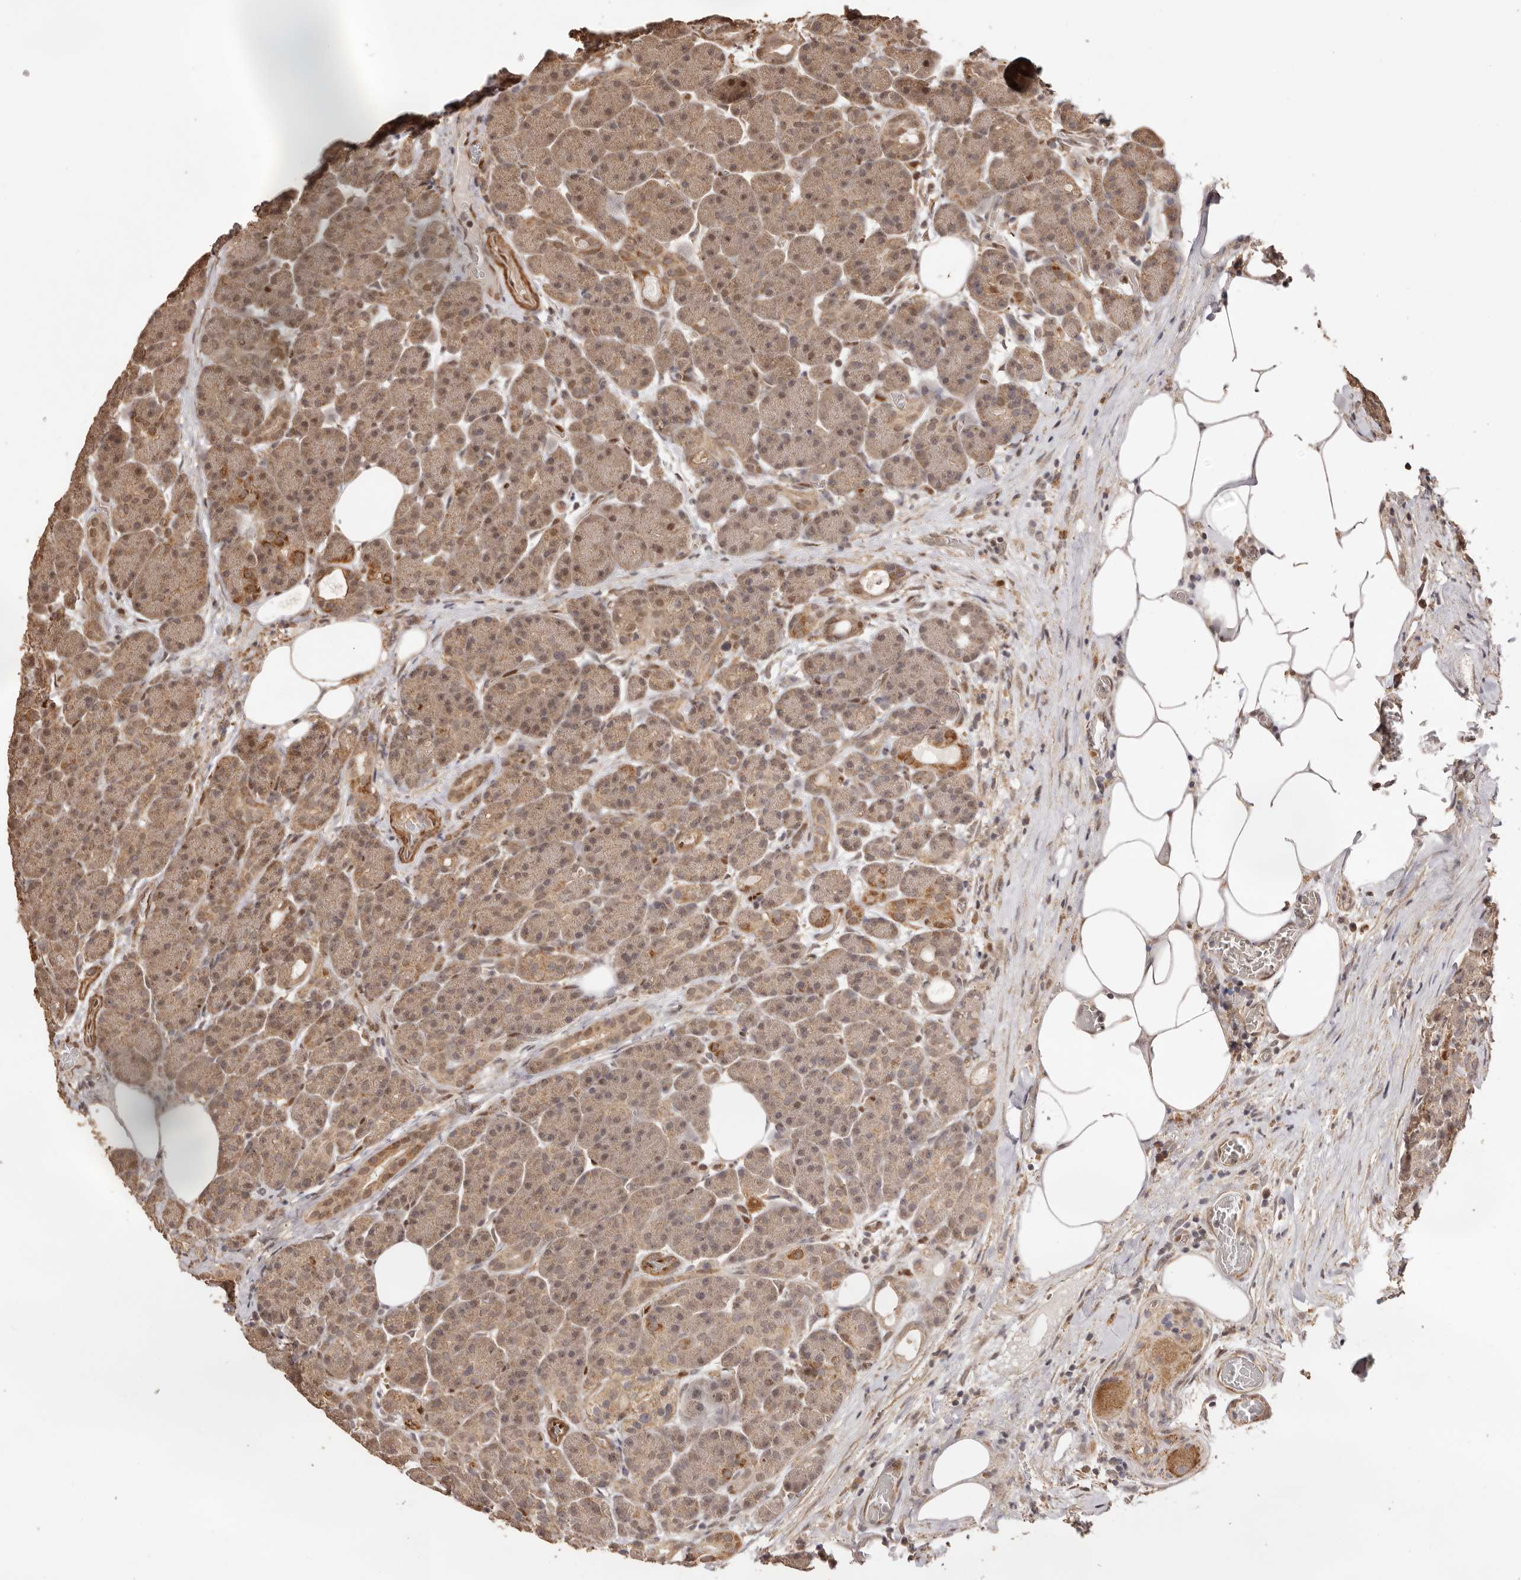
{"staining": {"intensity": "moderate", "quantity": "25%-75%", "location": "cytoplasmic/membranous,nuclear"}, "tissue": "pancreas", "cell_type": "Exocrine glandular cells", "image_type": "normal", "snomed": [{"axis": "morphology", "description": "Normal tissue, NOS"}, {"axis": "topography", "description": "Pancreas"}], "caption": "Human pancreas stained with a brown dye displays moderate cytoplasmic/membranous,nuclear positive staining in about 25%-75% of exocrine glandular cells.", "gene": "UBR2", "patient": {"sex": "male", "age": 63}}